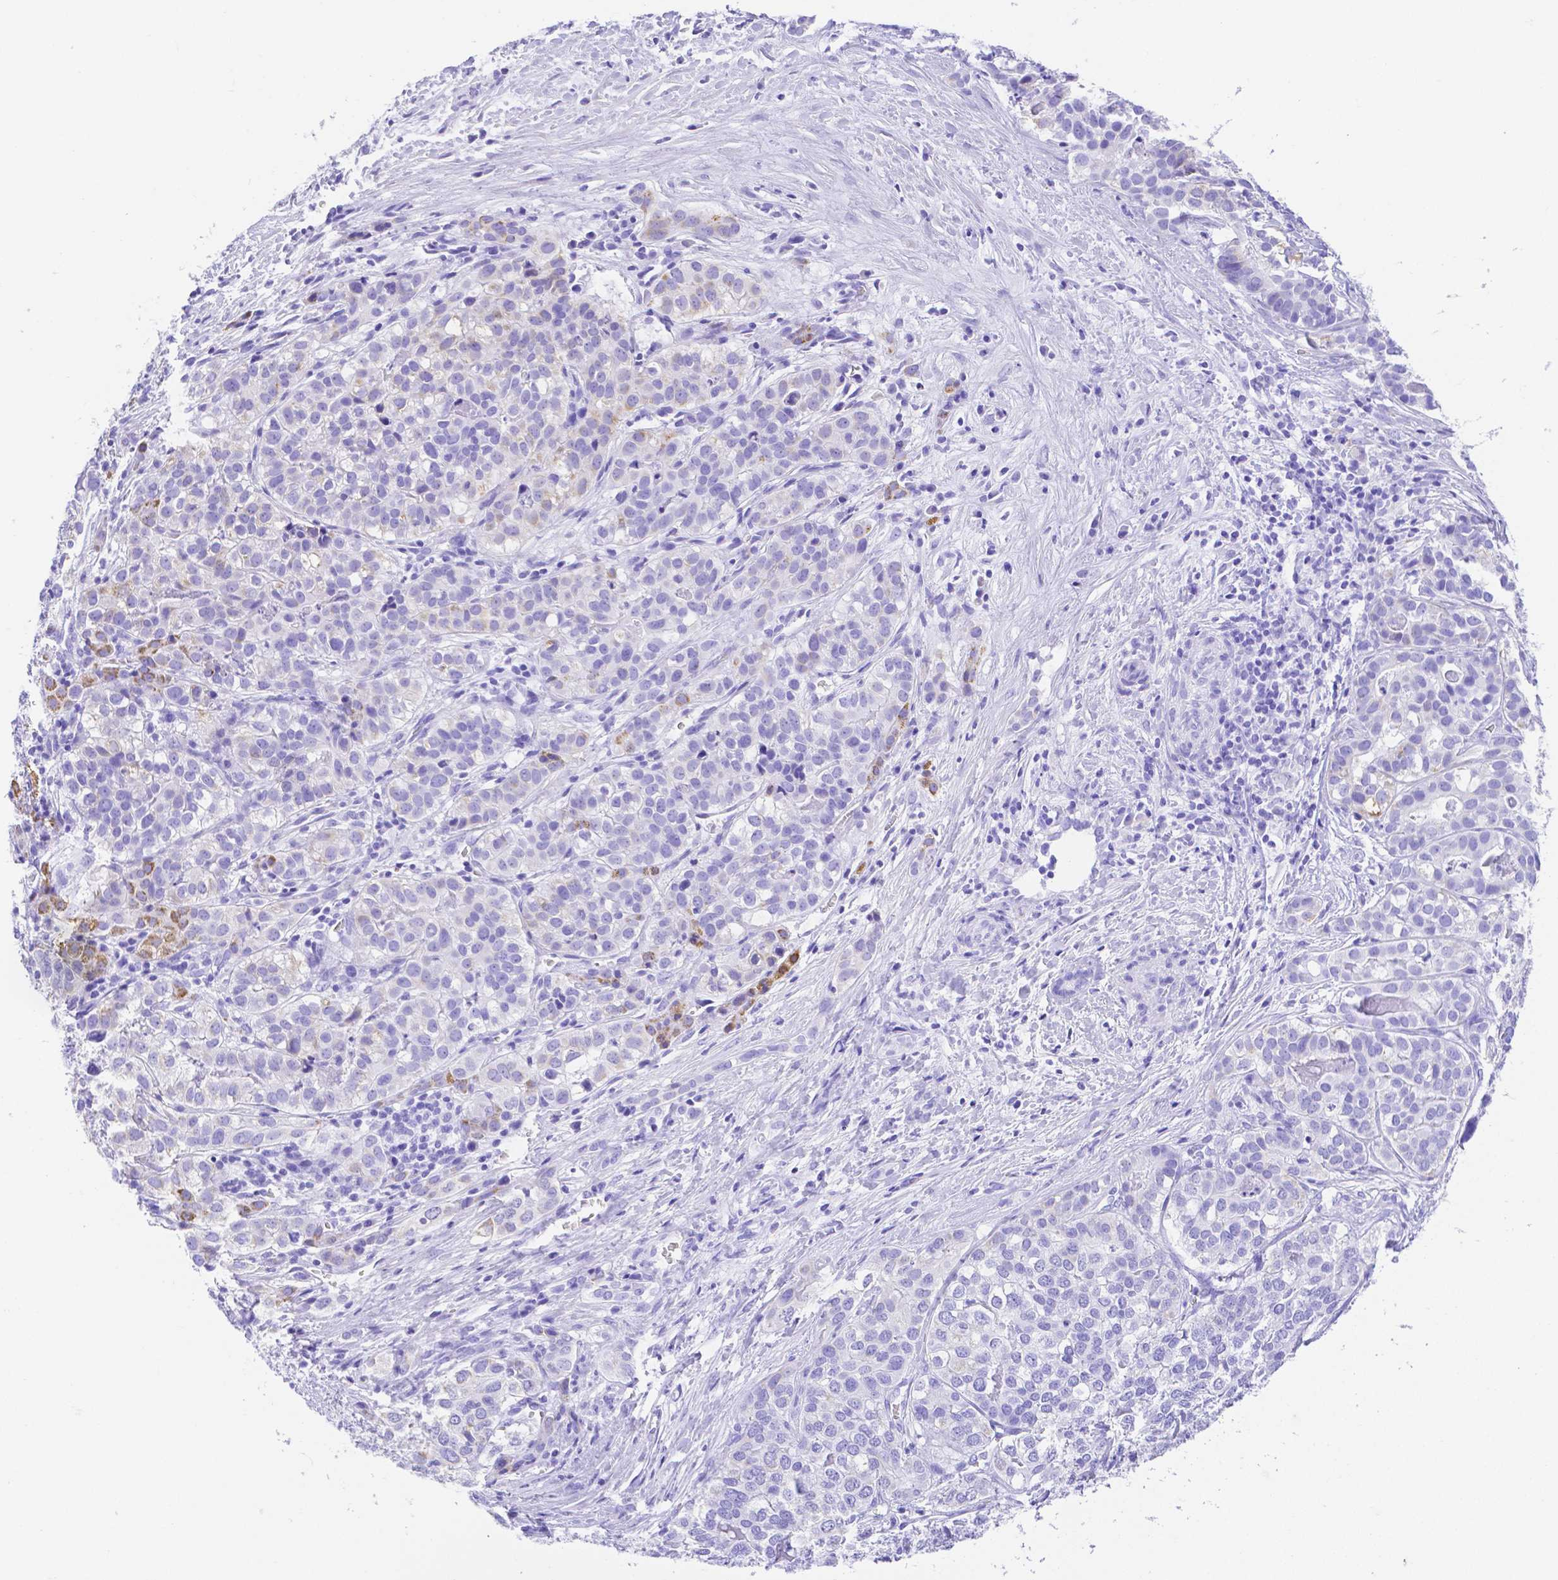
{"staining": {"intensity": "negative", "quantity": "none", "location": "none"}, "tissue": "liver cancer", "cell_type": "Tumor cells", "image_type": "cancer", "snomed": [{"axis": "morphology", "description": "Cholangiocarcinoma"}, {"axis": "topography", "description": "Liver"}], "caption": "Immunohistochemical staining of liver cancer (cholangiocarcinoma) exhibits no significant staining in tumor cells. Nuclei are stained in blue.", "gene": "SMR3A", "patient": {"sex": "male", "age": 56}}